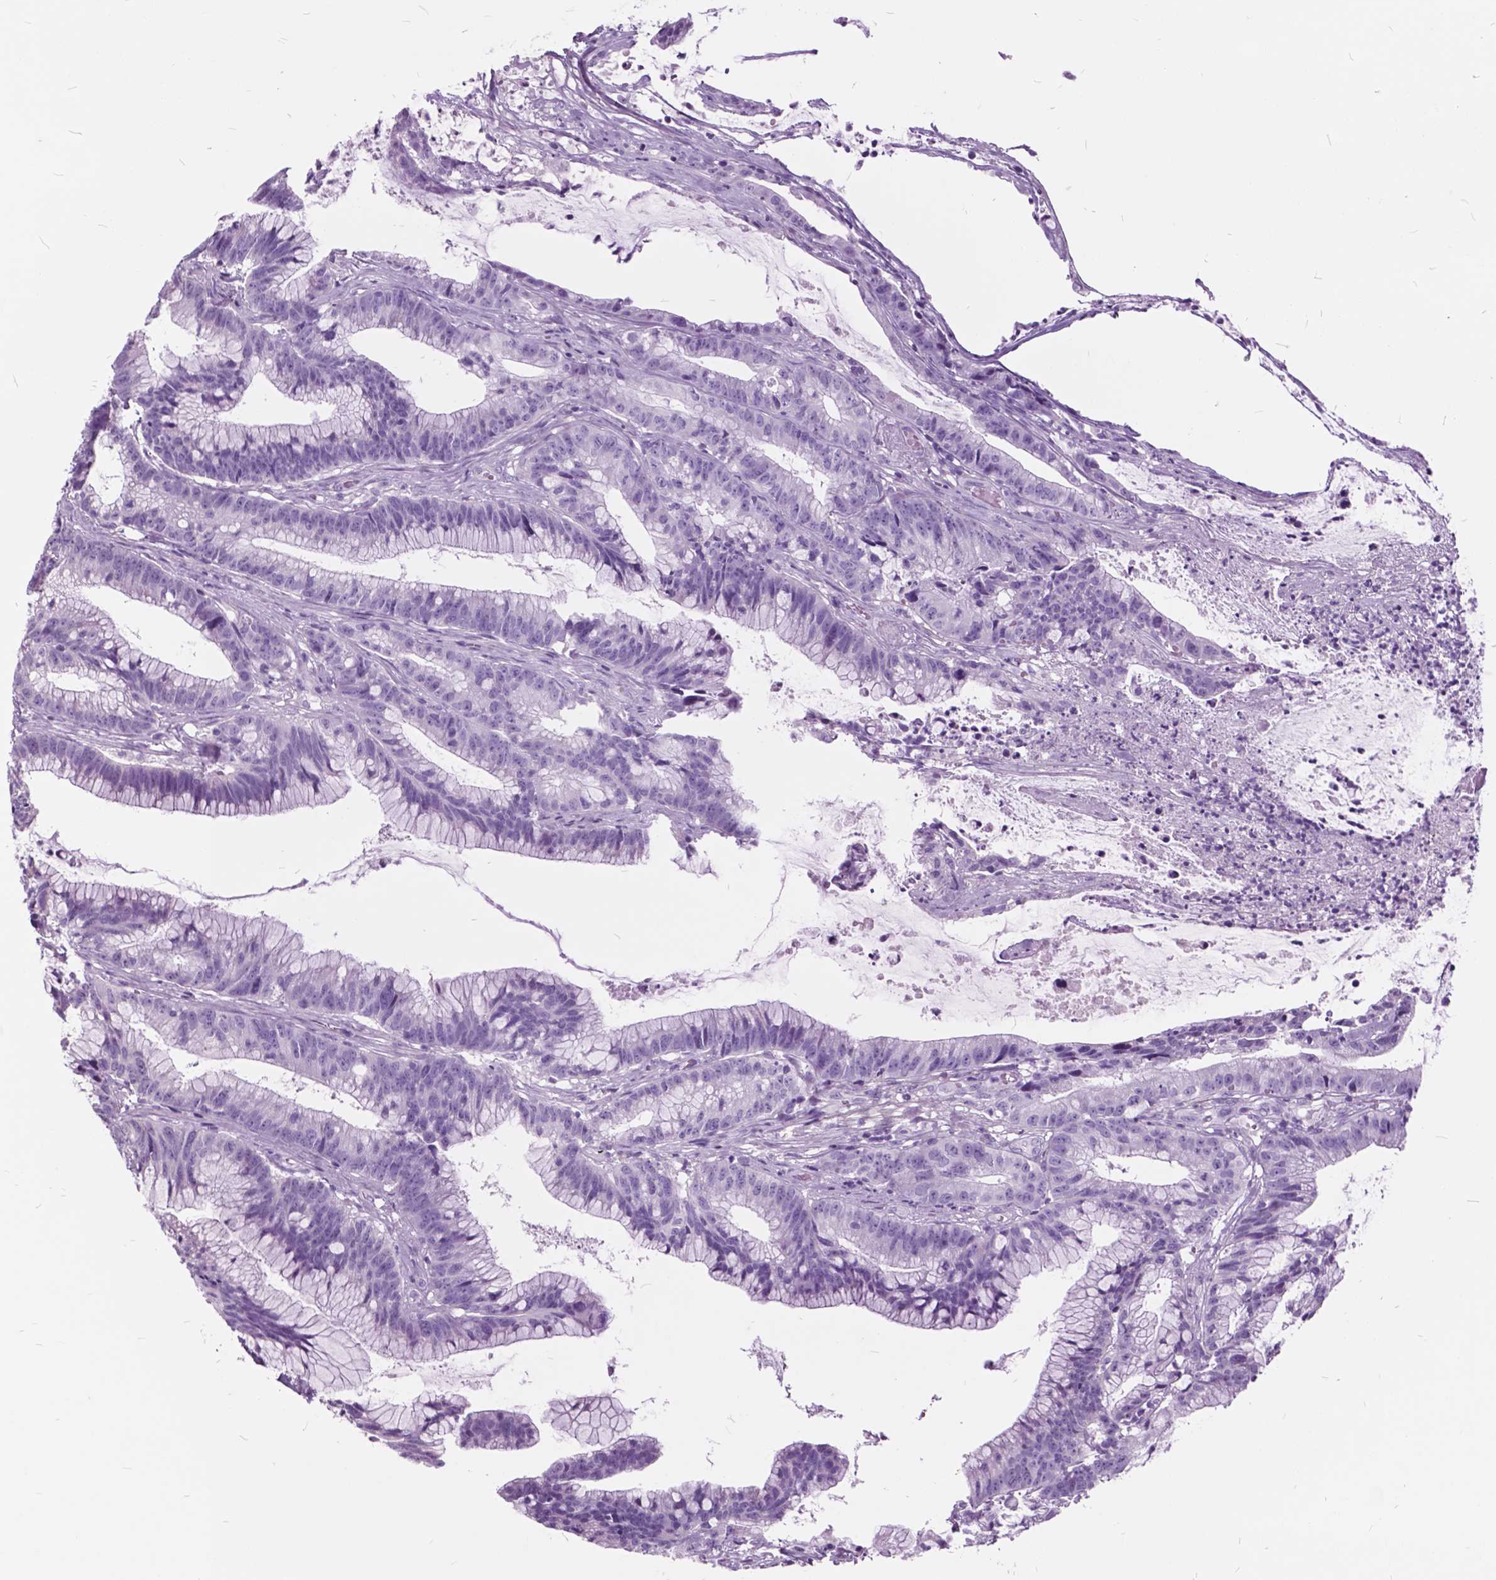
{"staining": {"intensity": "negative", "quantity": "none", "location": "none"}, "tissue": "colorectal cancer", "cell_type": "Tumor cells", "image_type": "cancer", "snomed": [{"axis": "morphology", "description": "Adenocarcinoma, NOS"}, {"axis": "topography", "description": "Colon"}], "caption": "This is a photomicrograph of immunohistochemistry staining of colorectal adenocarcinoma, which shows no positivity in tumor cells.", "gene": "GDF9", "patient": {"sex": "female", "age": 78}}